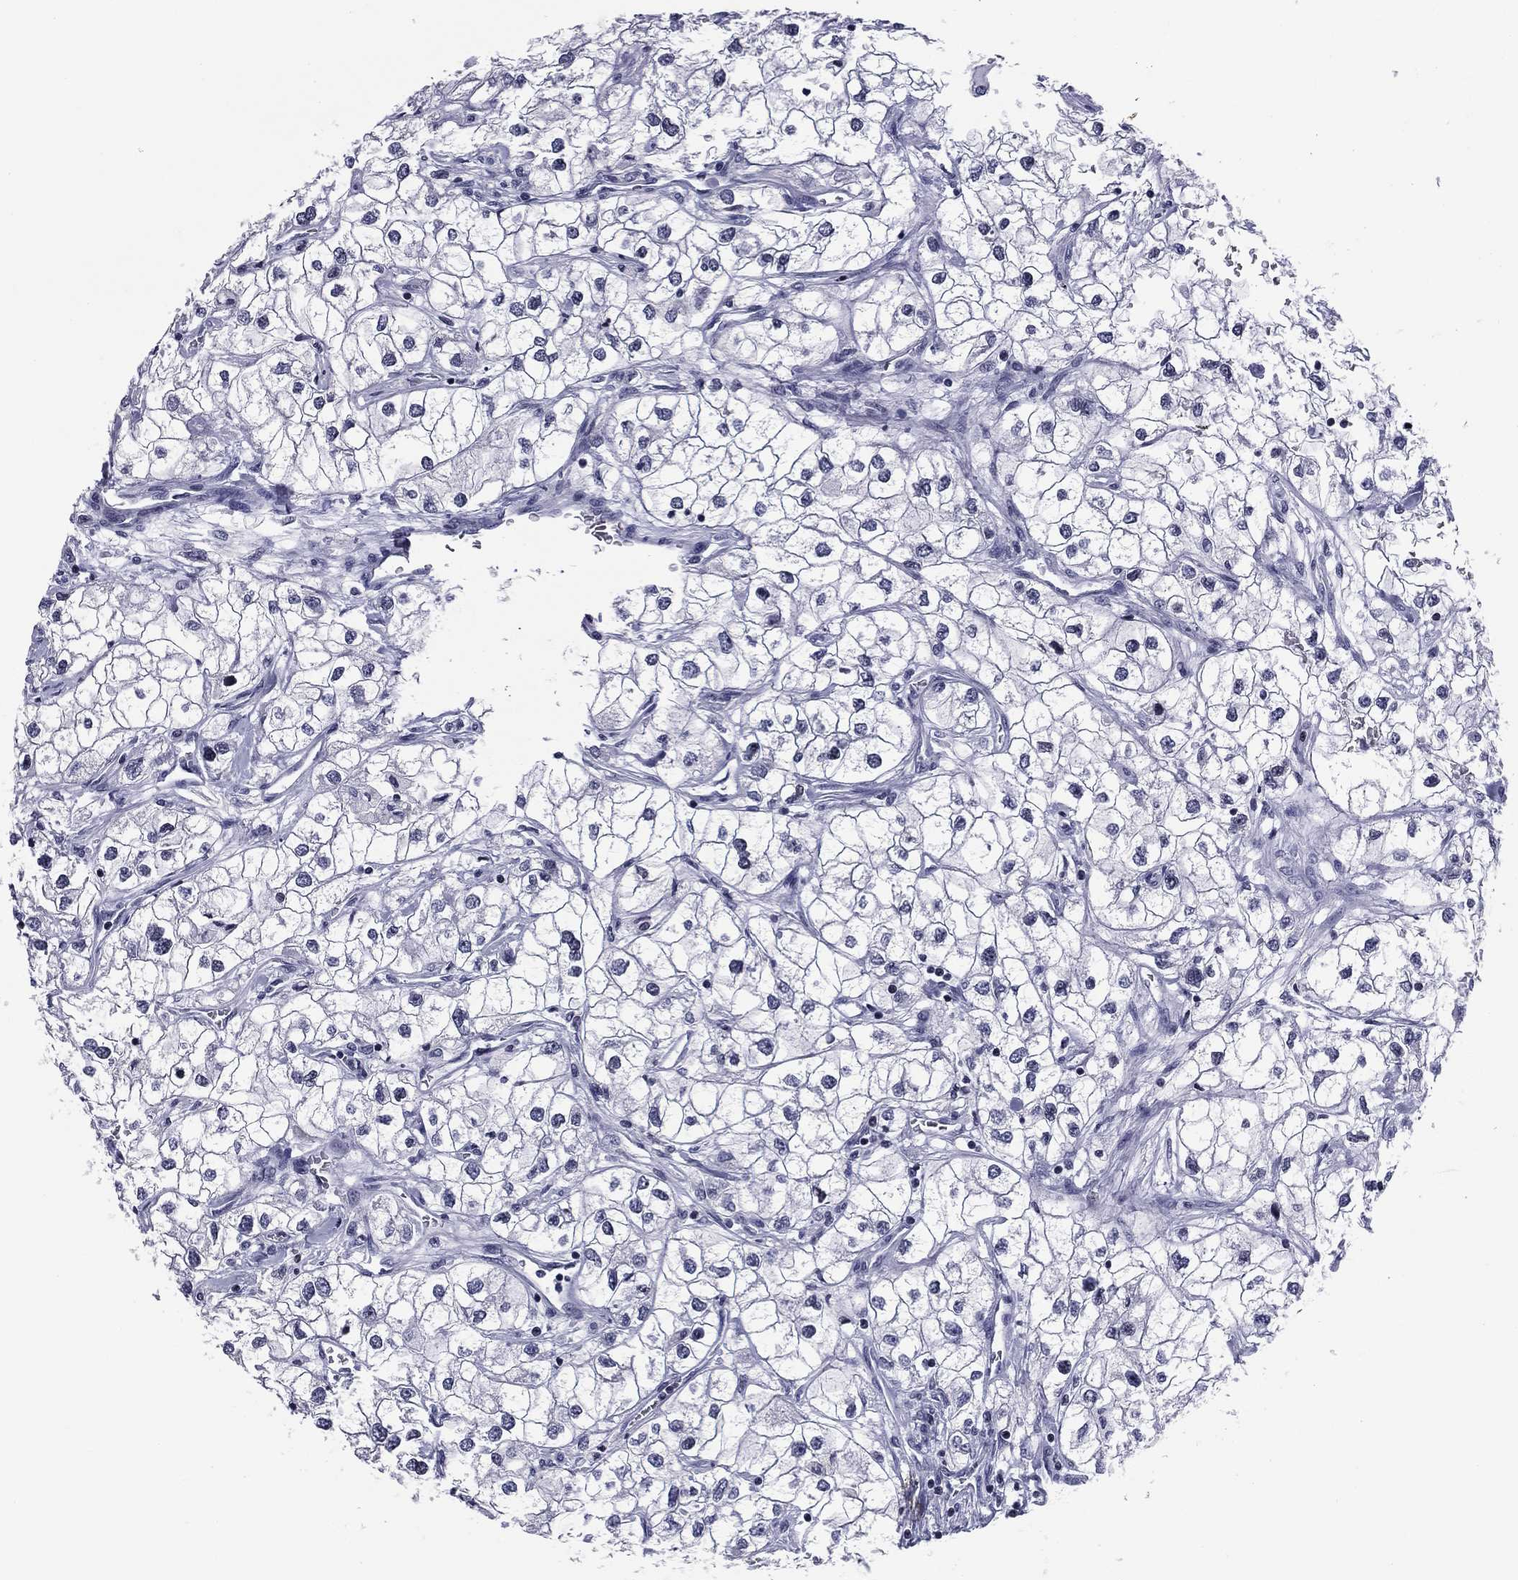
{"staining": {"intensity": "negative", "quantity": "none", "location": "none"}, "tissue": "renal cancer", "cell_type": "Tumor cells", "image_type": "cancer", "snomed": [{"axis": "morphology", "description": "Adenocarcinoma, NOS"}, {"axis": "topography", "description": "Kidney"}], "caption": "DAB immunohistochemical staining of renal adenocarcinoma shows no significant expression in tumor cells.", "gene": "CCDC144A", "patient": {"sex": "male", "age": 59}}